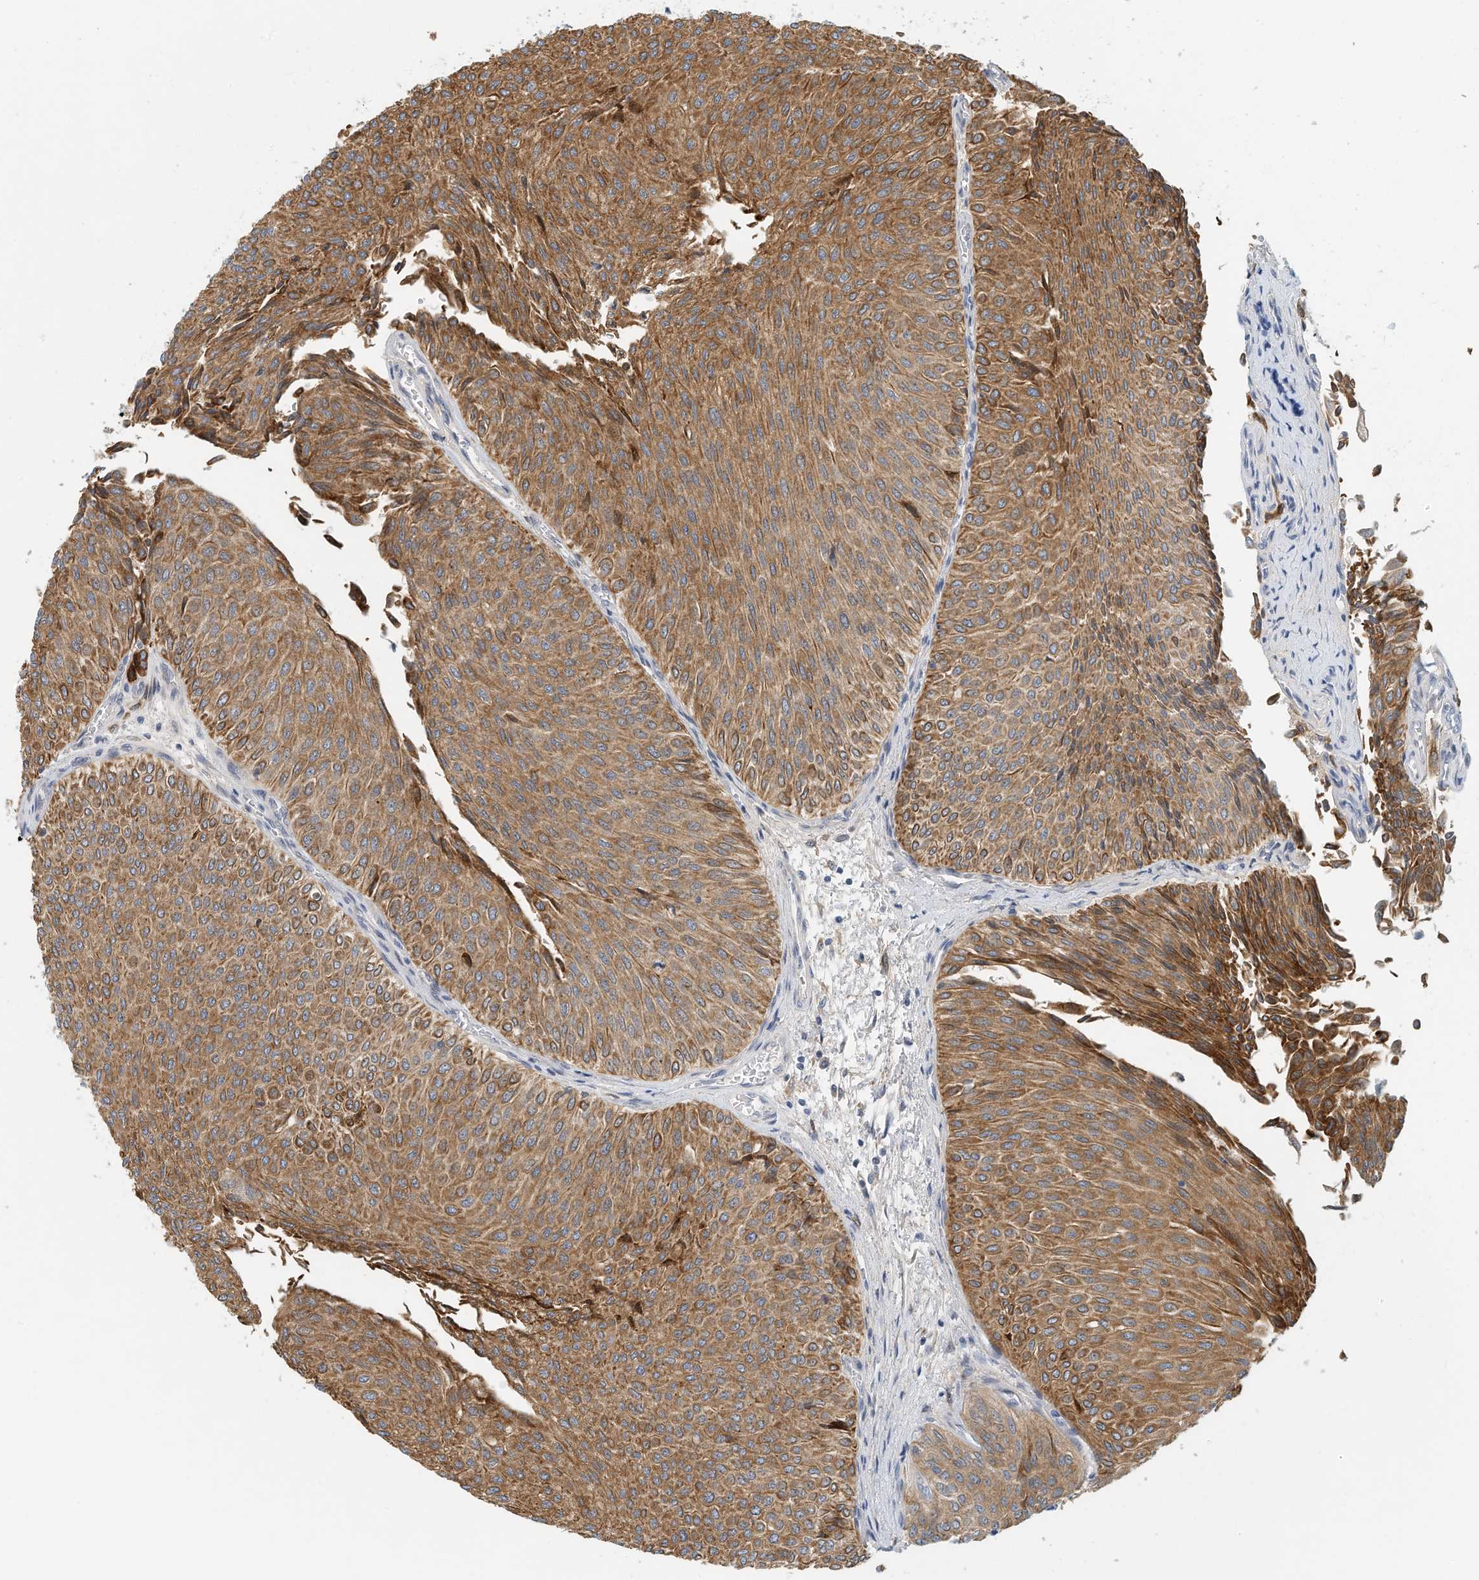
{"staining": {"intensity": "moderate", "quantity": ">75%", "location": "cytoplasmic/membranous"}, "tissue": "urothelial cancer", "cell_type": "Tumor cells", "image_type": "cancer", "snomed": [{"axis": "morphology", "description": "Urothelial carcinoma, Low grade"}, {"axis": "topography", "description": "Urinary bladder"}], "caption": "Protein staining by immunohistochemistry (IHC) shows moderate cytoplasmic/membranous staining in about >75% of tumor cells in low-grade urothelial carcinoma. Using DAB (3,3'-diaminobenzidine) (brown) and hematoxylin (blue) stains, captured at high magnification using brightfield microscopy.", "gene": "ARHGAP28", "patient": {"sex": "male", "age": 78}}